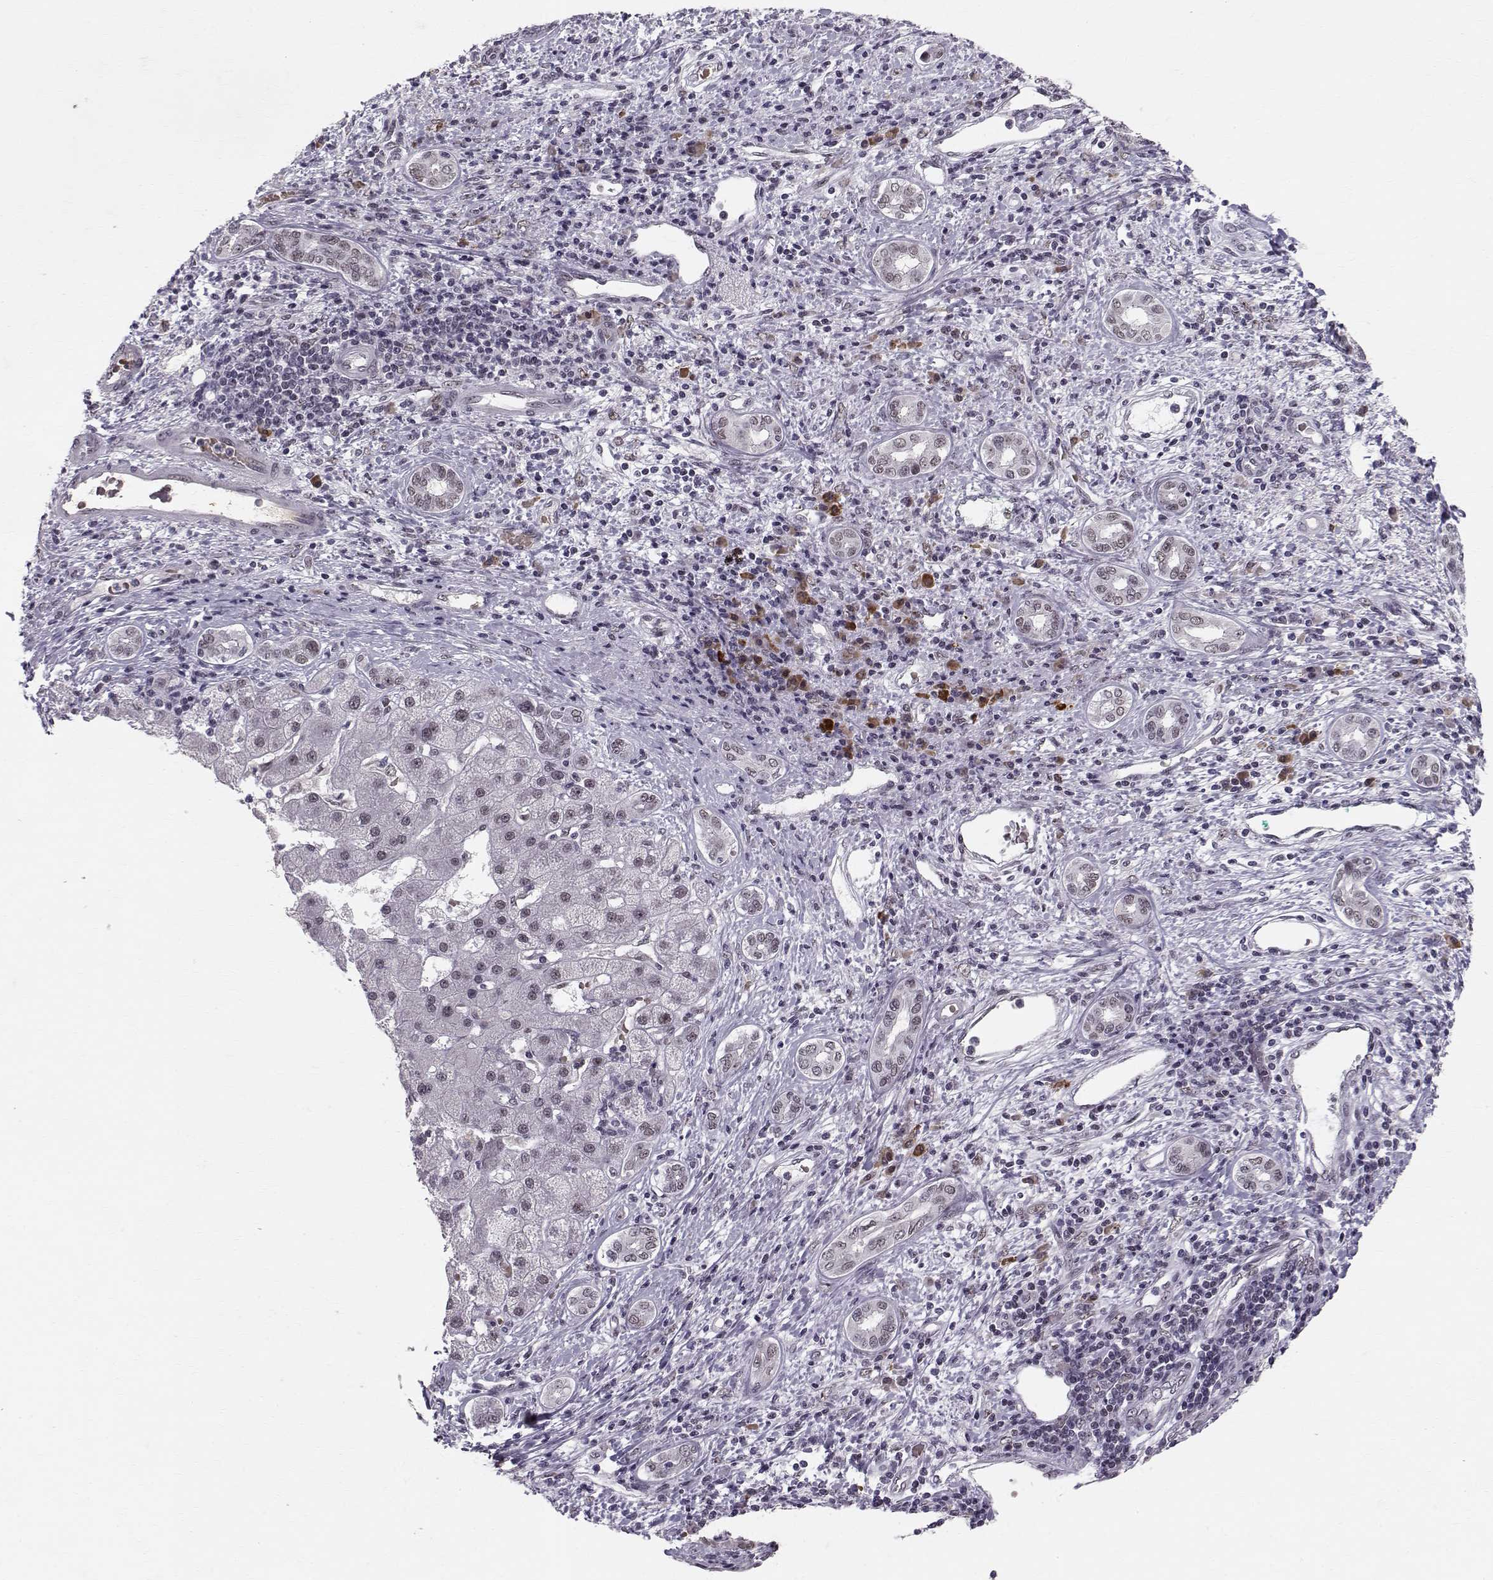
{"staining": {"intensity": "weak", "quantity": "25%-75%", "location": "nuclear"}, "tissue": "liver cancer", "cell_type": "Tumor cells", "image_type": "cancer", "snomed": [{"axis": "morphology", "description": "Carcinoma, Hepatocellular, NOS"}, {"axis": "topography", "description": "Liver"}], "caption": "High-magnification brightfield microscopy of liver cancer stained with DAB (3,3'-diaminobenzidine) (brown) and counterstained with hematoxylin (blue). tumor cells exhibit weak nuclear staining is seen in about25%-75% of cells.", "gene": "RPP38", "patient": {"sex": "male", "age": 65}}